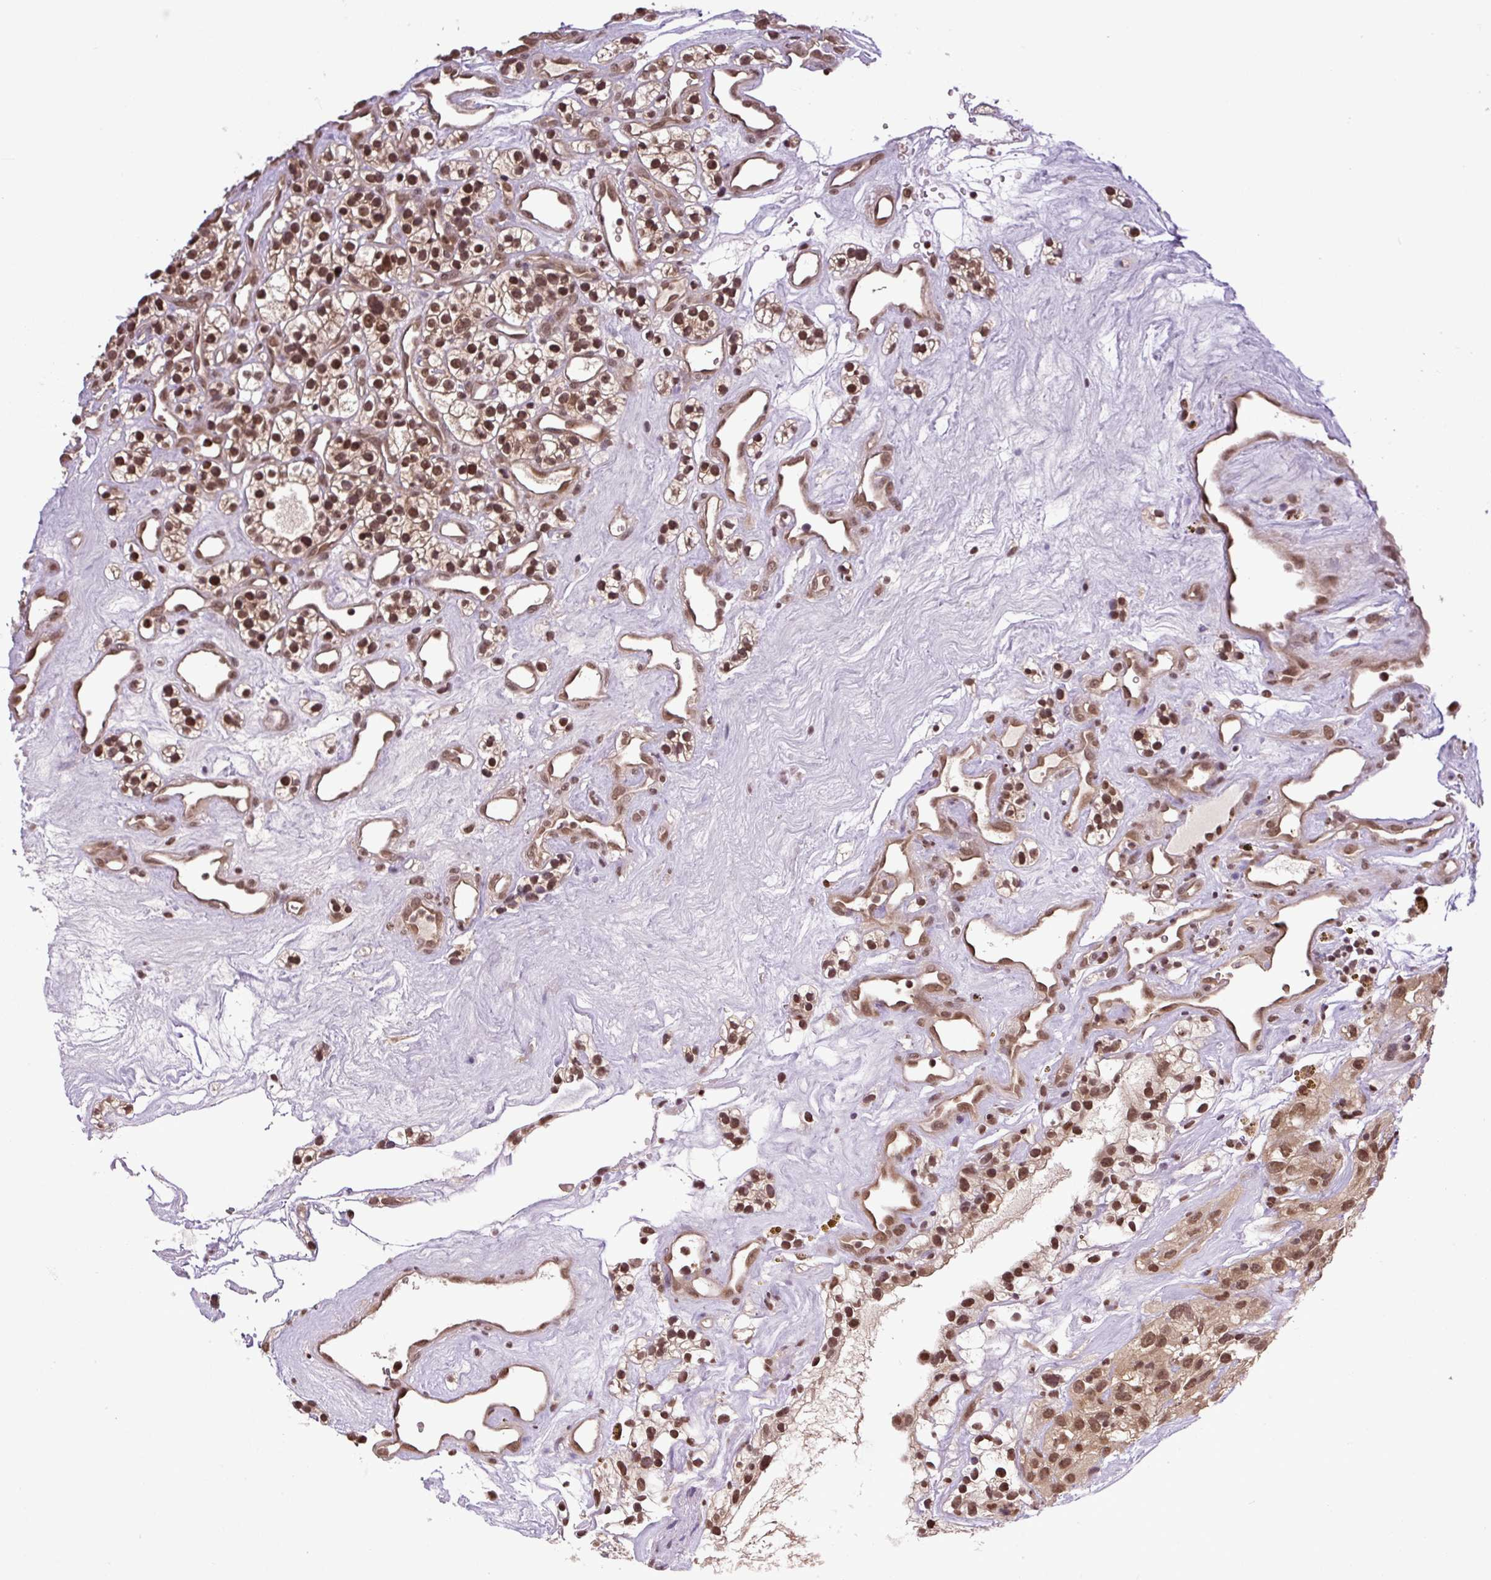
{"staining": {"intensity": "strong", "quantity": ">75%", "location": "cytoplasmic/membranous,nuclear"}, "tissue": "renal cancer", "cell_type": "Tumor cells", "image_type": "cancer", "snomed": [{"axis": "morphology", "description": "Adenocarcinoma, NOS"}, {"axis": "topography", "description": "Kidney"}], "caption": "Immunohistochemistry of human renal cancer (adenocarcinoma) displays high levels of strong cytoplasmic/membranous and nuclear expression in about >75% of tumor cells.", "gene": "SGTA", "patient": {"sex": "female", "age": 57}}